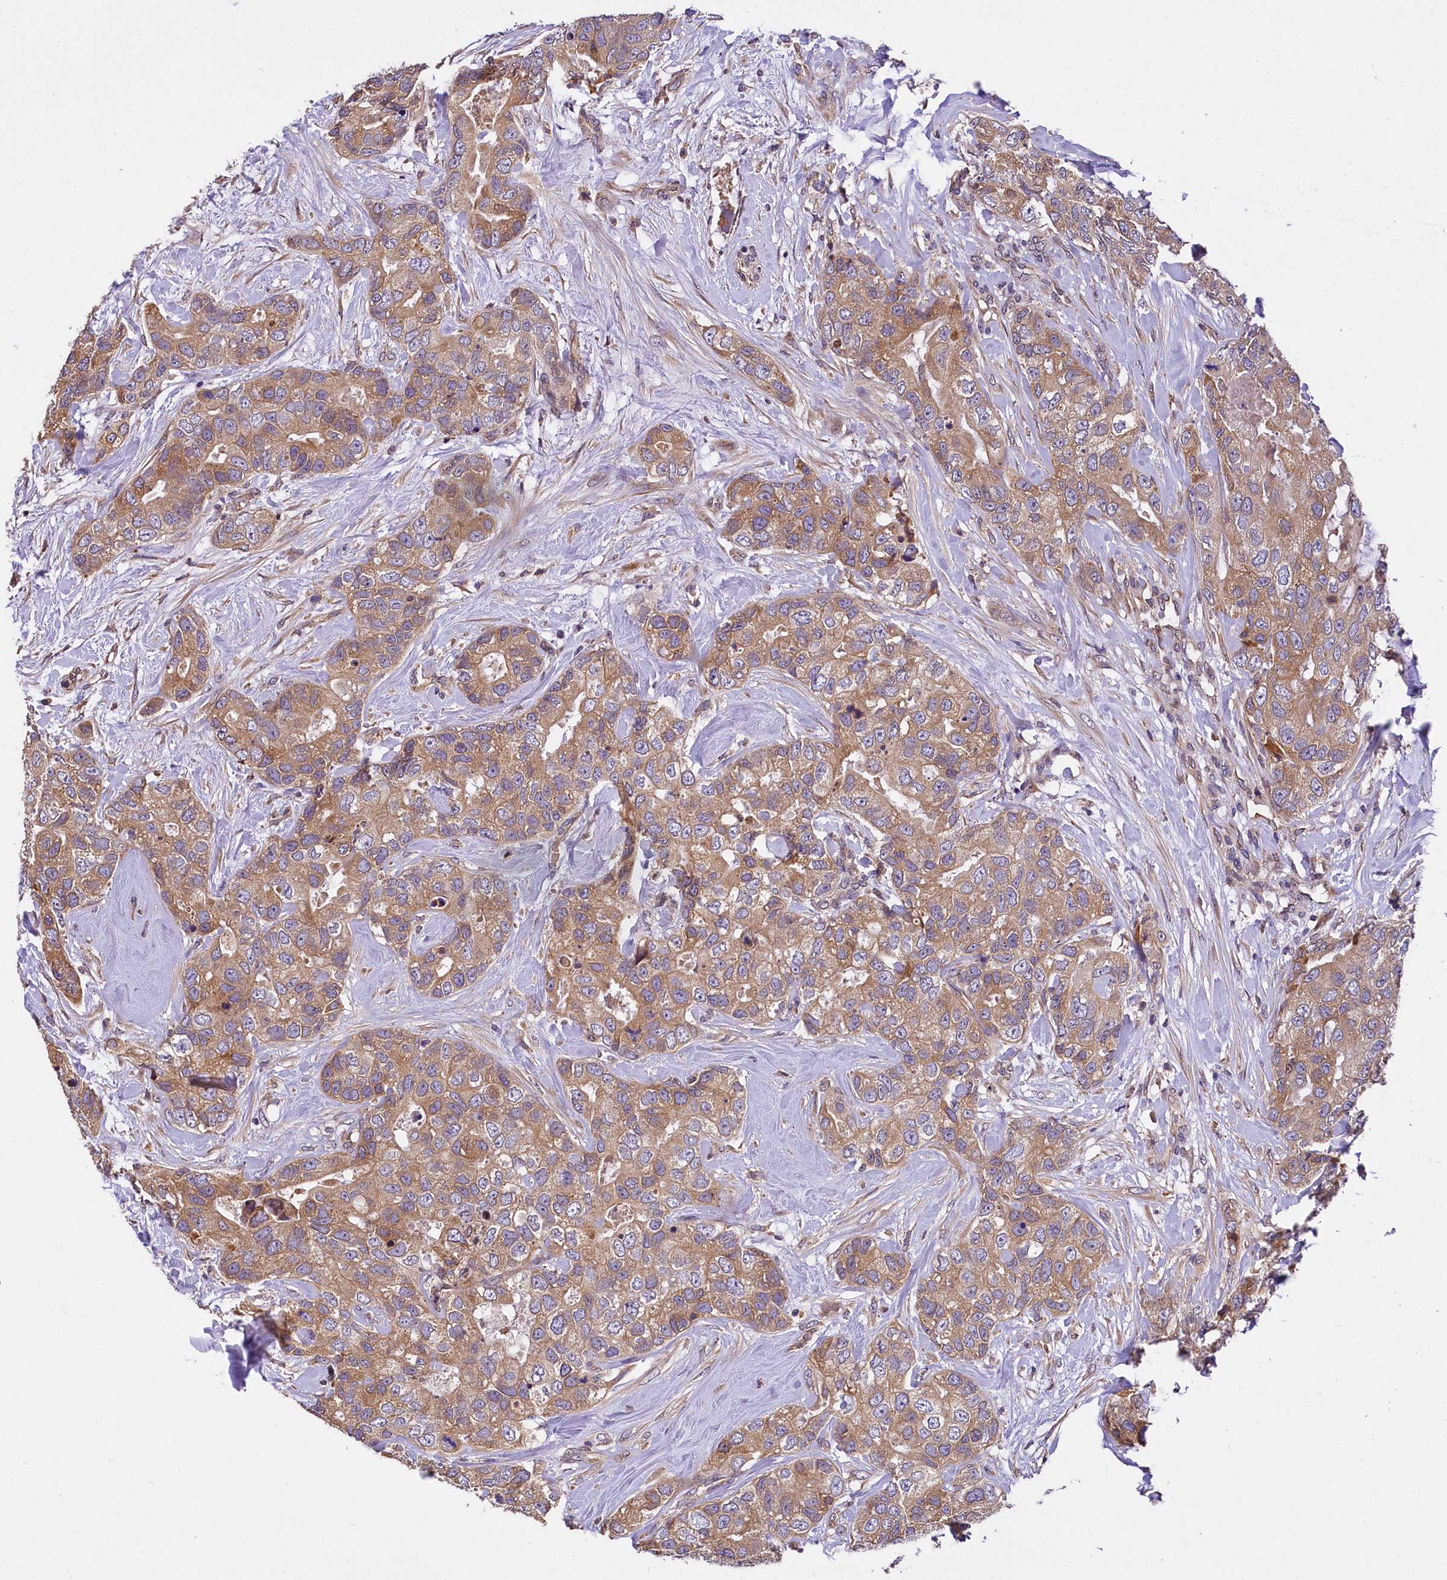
{"staining": {"intensity": "moderate", "quantity": ">75%", "location": "cytoplasmic/membranous"}, "tissue": "breast cancer", "cell_type": "Tumor cells", "image_type": "cancer", "snomed": [{"axis": "morphology", "description": "Duct carcinoma"}, {"axis": "topography", "description": "Breast"}], "caption": "Tumor cells display medium levels of moderate cytoplasmic/membranous staining in about >75% of cells in breast cancer.", "gene": "SUPV3L1", "patient": {"sex": "female", "age": 62}}